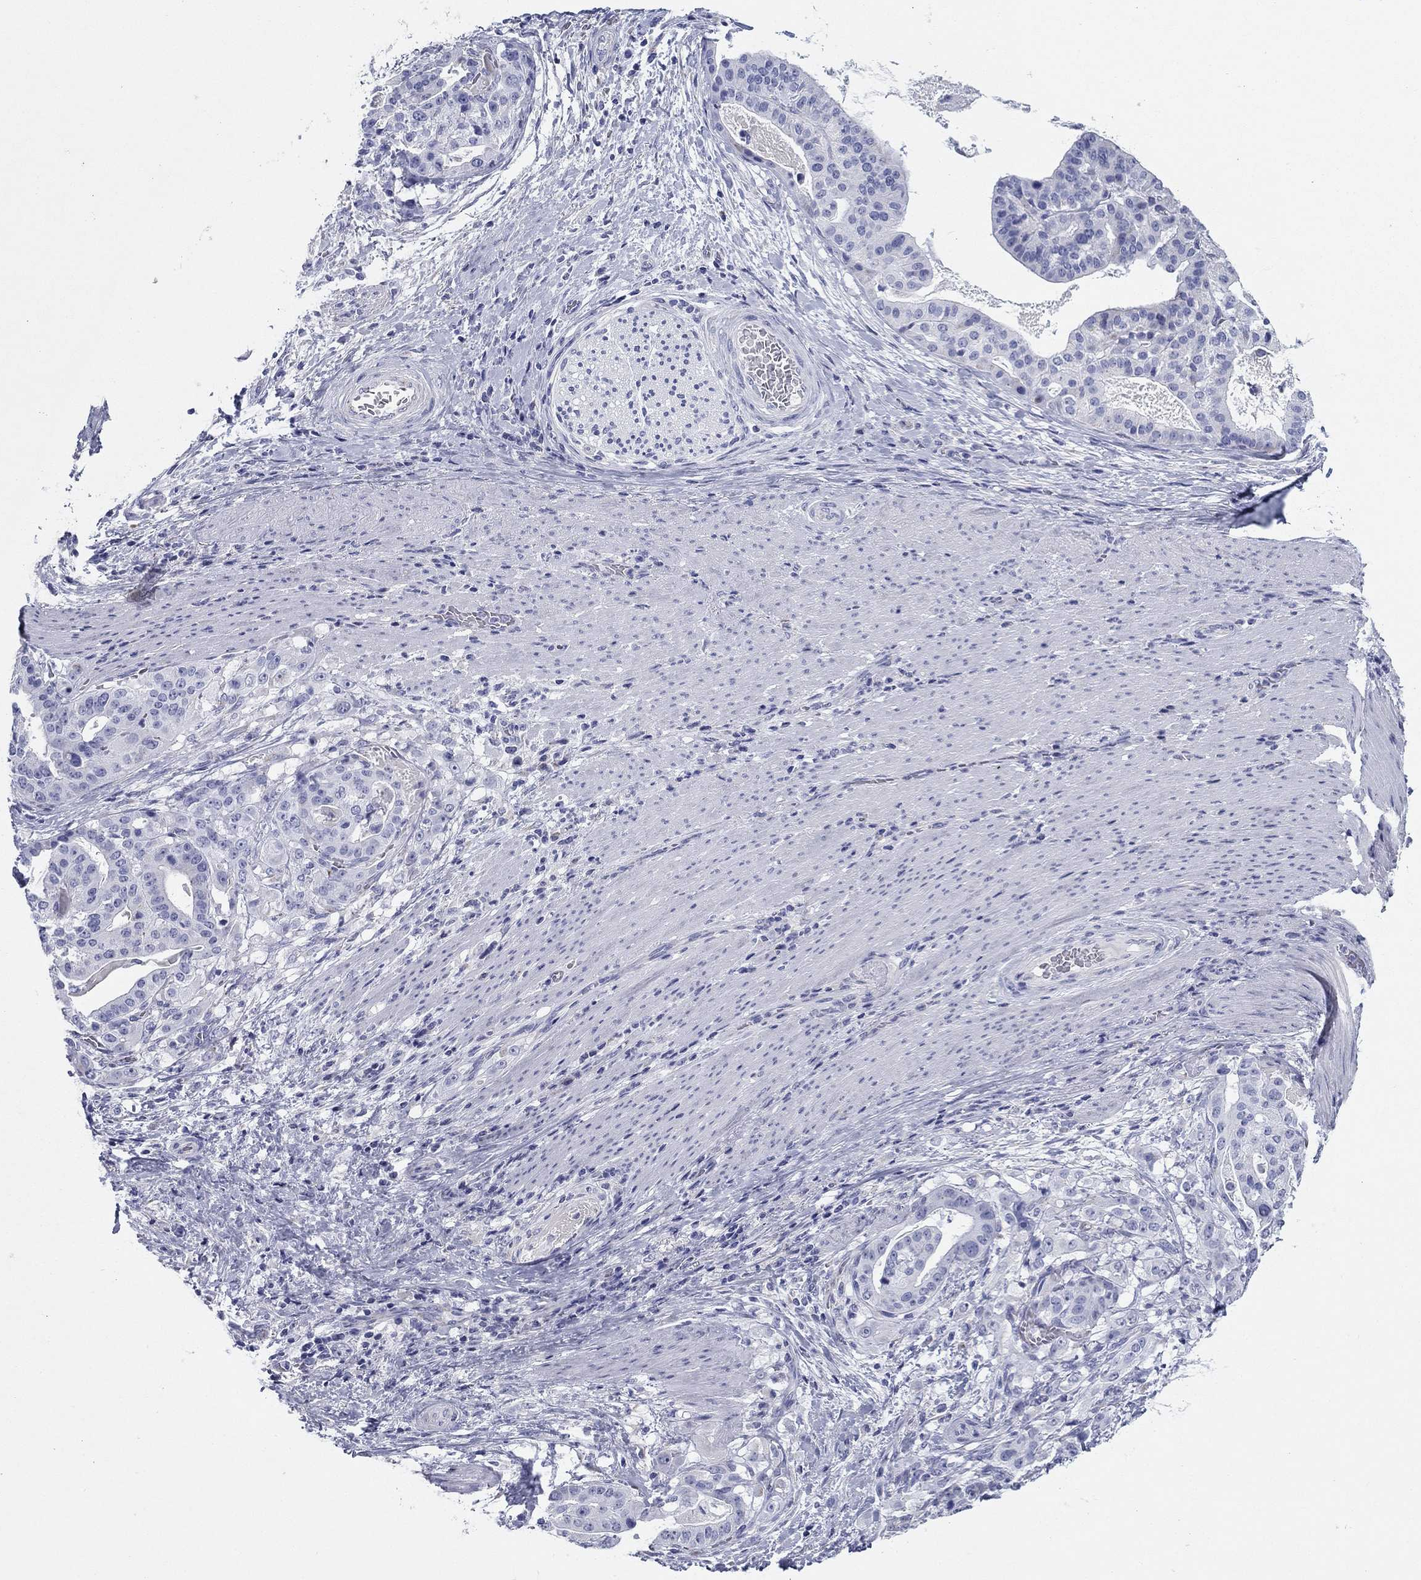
{"staining": {"intensity": "negative", "quantity": "none", "location": "none"}, "tissue": "stomach cancer", "cell_type": "Tumor cells", "image_type": "cancer", "snomed": [{"axis": "morphology", "description": "Adenocarcinoma, NOS"}, {"axis": "topography", "description": "Stomach"}], "caption": "Immunohistochemical staining of human adenocarcinoma (stomach) demonstrates no significant expression in tumor cells.", "gene": "ZP2", "patient": {"sex": "male", "age": 48}}